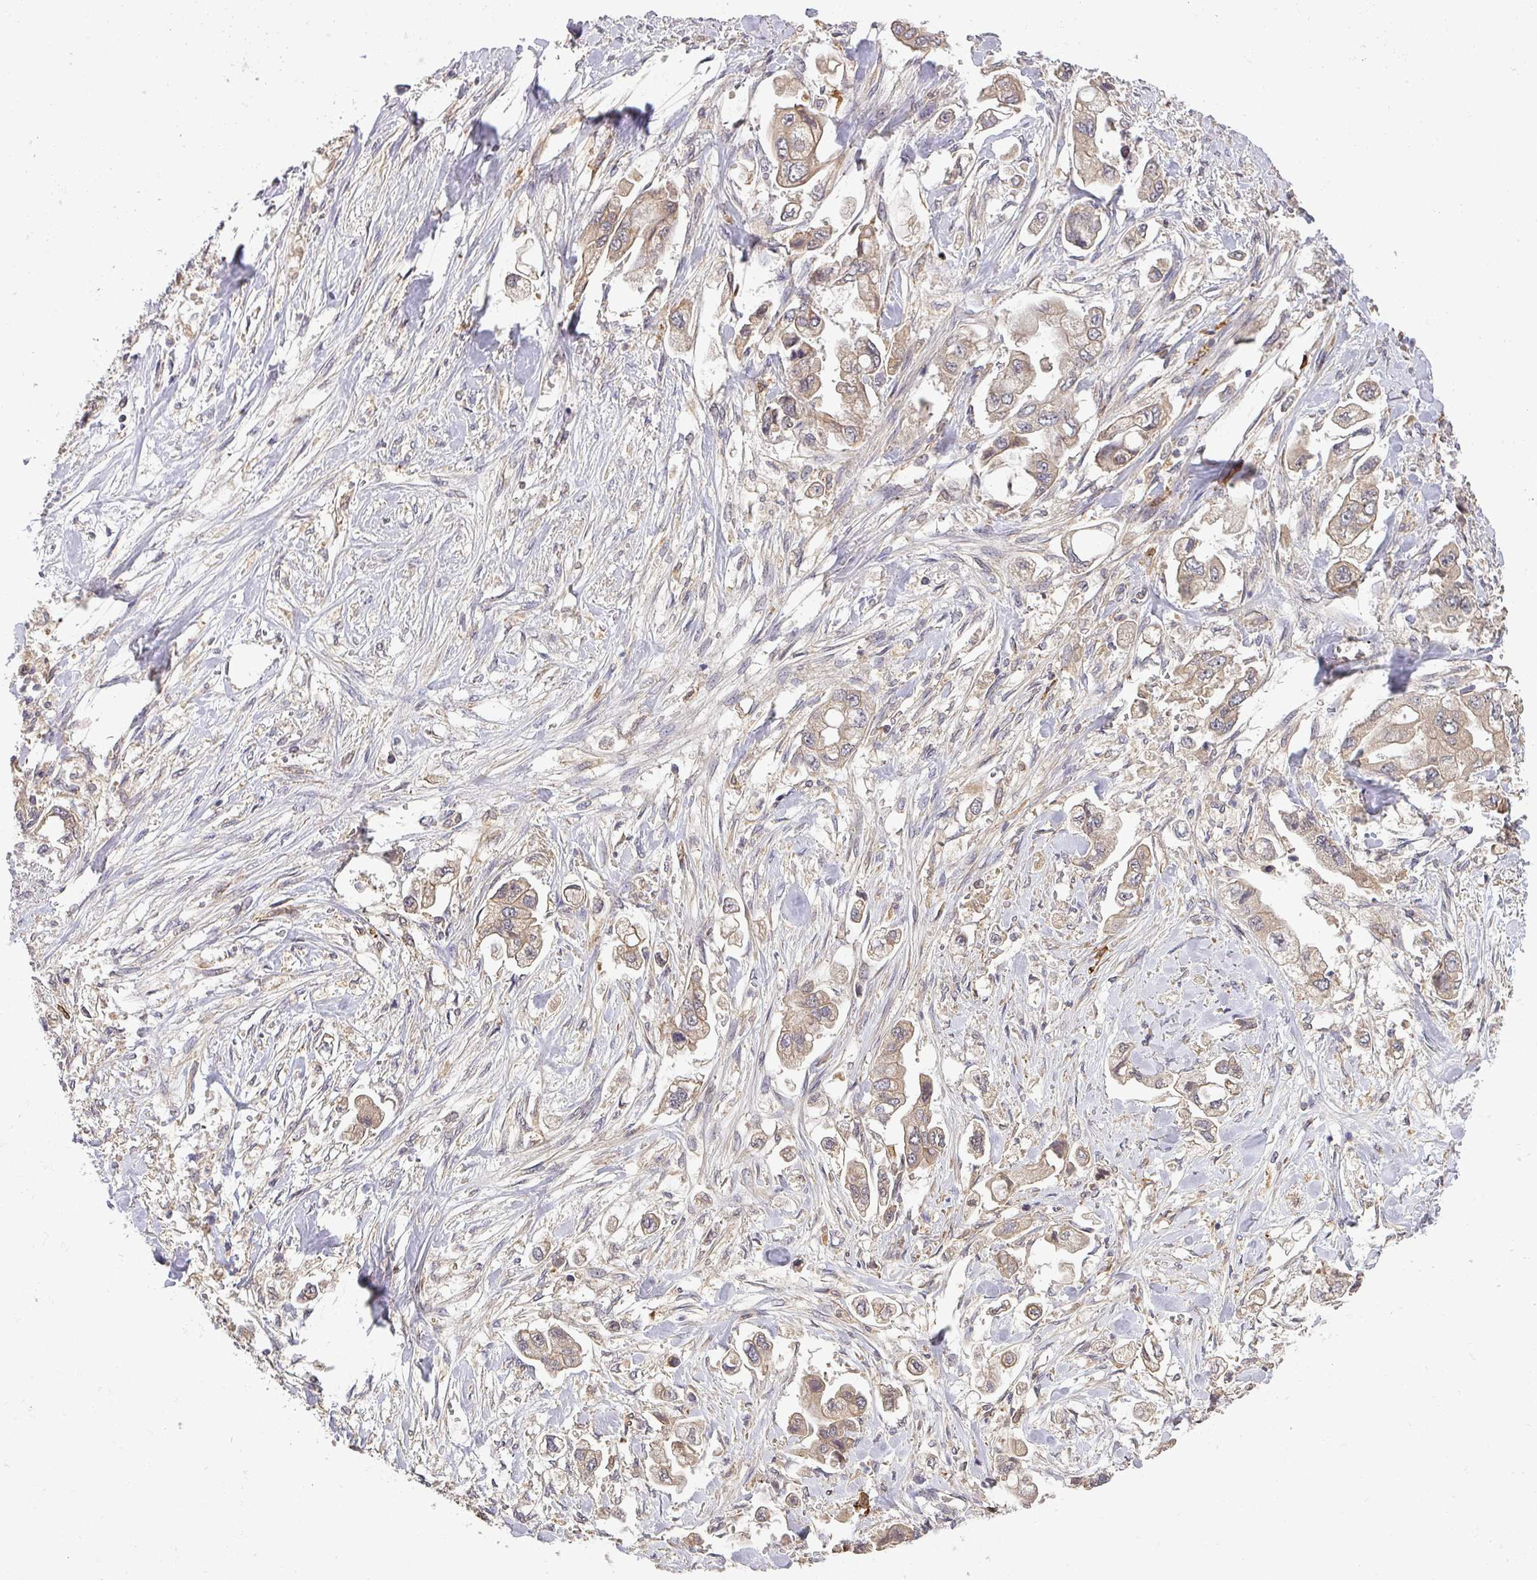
{"staining": {"intensity": "weak", "quantity": ">75%", "location": "cytoplasmic/membranous"}, "tissue": "stomach cancer", "cell_type": "Tumor cells", "image_type": "cancer", "snomed": [{"axis": "morphology", "description": "Adenocarcinoma, NOS"}, {"axis": "topography", "description": "Stomach"}], "caption": "Immunohistochemistry of human stomach cancer (adenocarcinoma) reveals low levels of weak cytoplasmic/membranous staining in about >75% of tumor cells. Immunohistochemistry (ihc) stains the protein in brown and the nuclei are stained blue.", "gene": "CCDC121", "patient": {"sex": "male", "age": 62}}